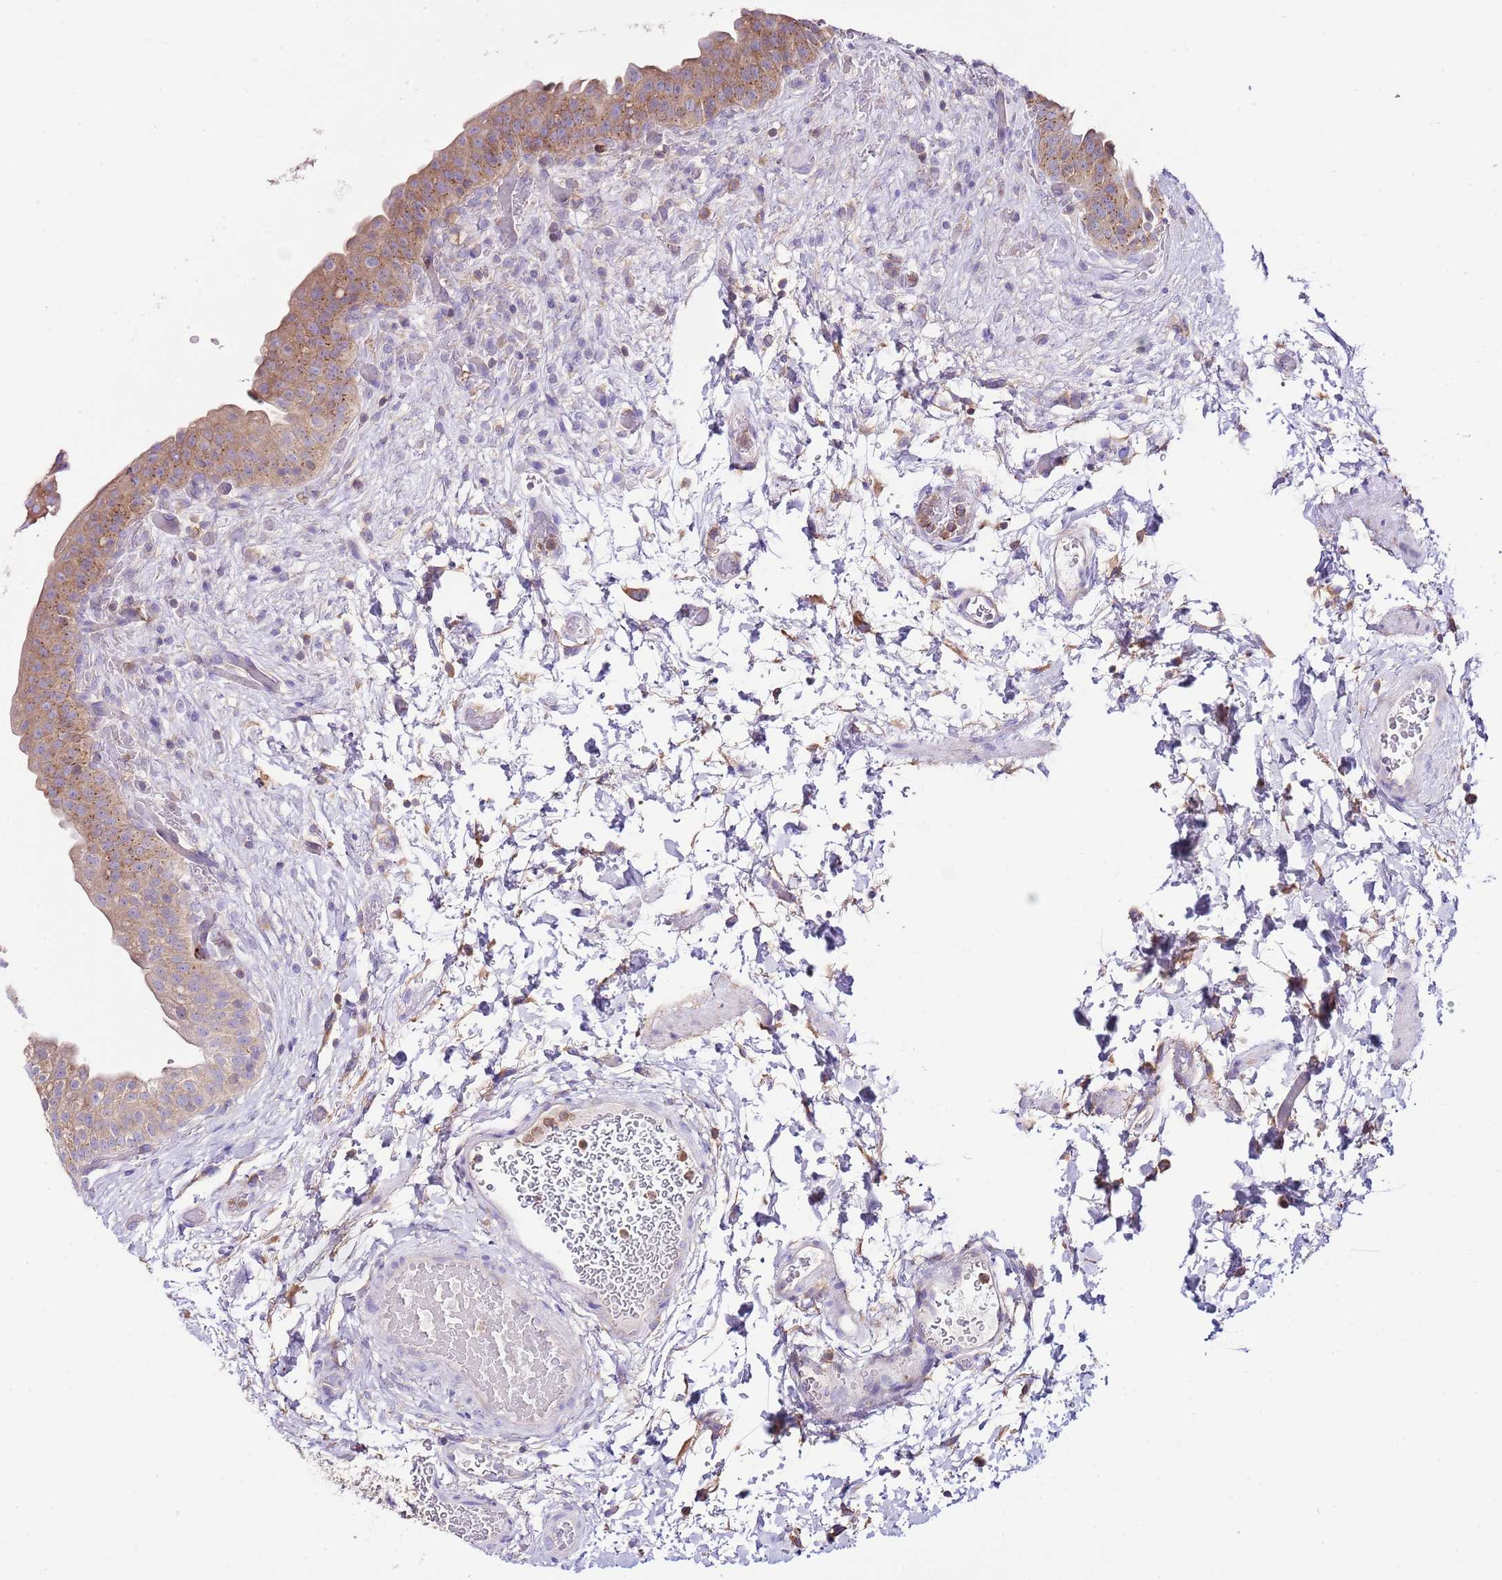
{"staining": {"intensity": "moderate", "quantity": ">75%", "location": "cytoplasmic/membranous"}, "tissue": "urinary bladder", "cell_type": "Urothelial cells", "image_type": "normal", "snomed": [{"axis": "morphology", "description": "Normal tissue, NOS"}, {"axis": "topography", "description": "Urinary bladder"}], "caption": "Urothelial cells reveal medium levels of moderate cytoplasmic/membranous staining in about >75% of cells in benign human urinary bladder.", "gene": "RPS10", "patient": {"sex": "male", "age": 69}}